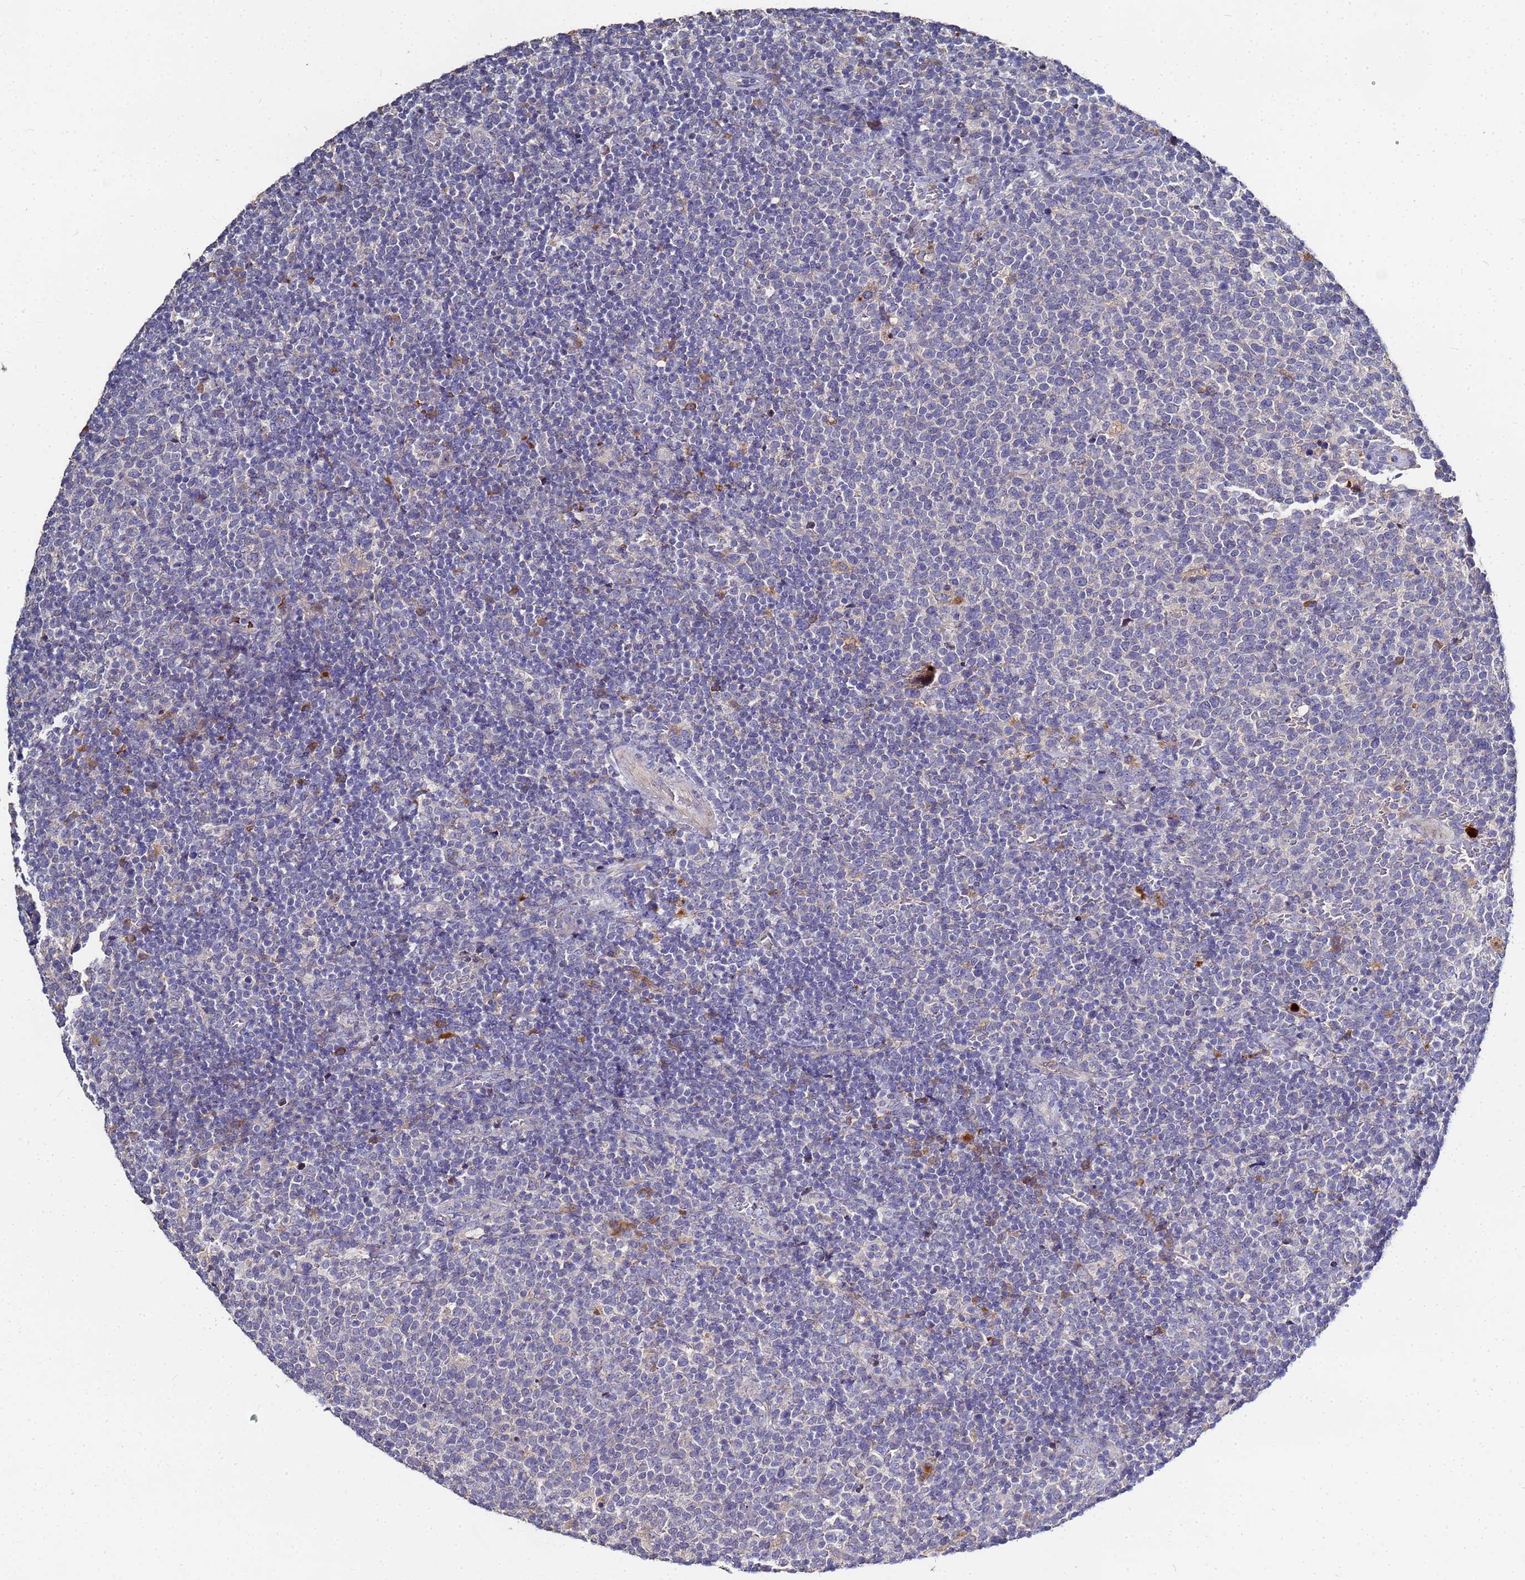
{"staining": {"intensity": "negative", "quantity": "none", "location": "none"}, "tissue": "lymphoma", "cell_type": "Tumor cells", "image_type": "cancer", "snomed": [{"axis": "morphology", "description": "Malignant lymphoma, non-Hodgkin's type, High grade"}, {"axis": "topography", "description": "Lymph node"}], "caption": "Tumor cells show no significant positivity in malignant lymphoma, non-Hodgkin's type (high-grade).", "gene": "TCP10L", "patient": {"sex": "male", "age": 61}}